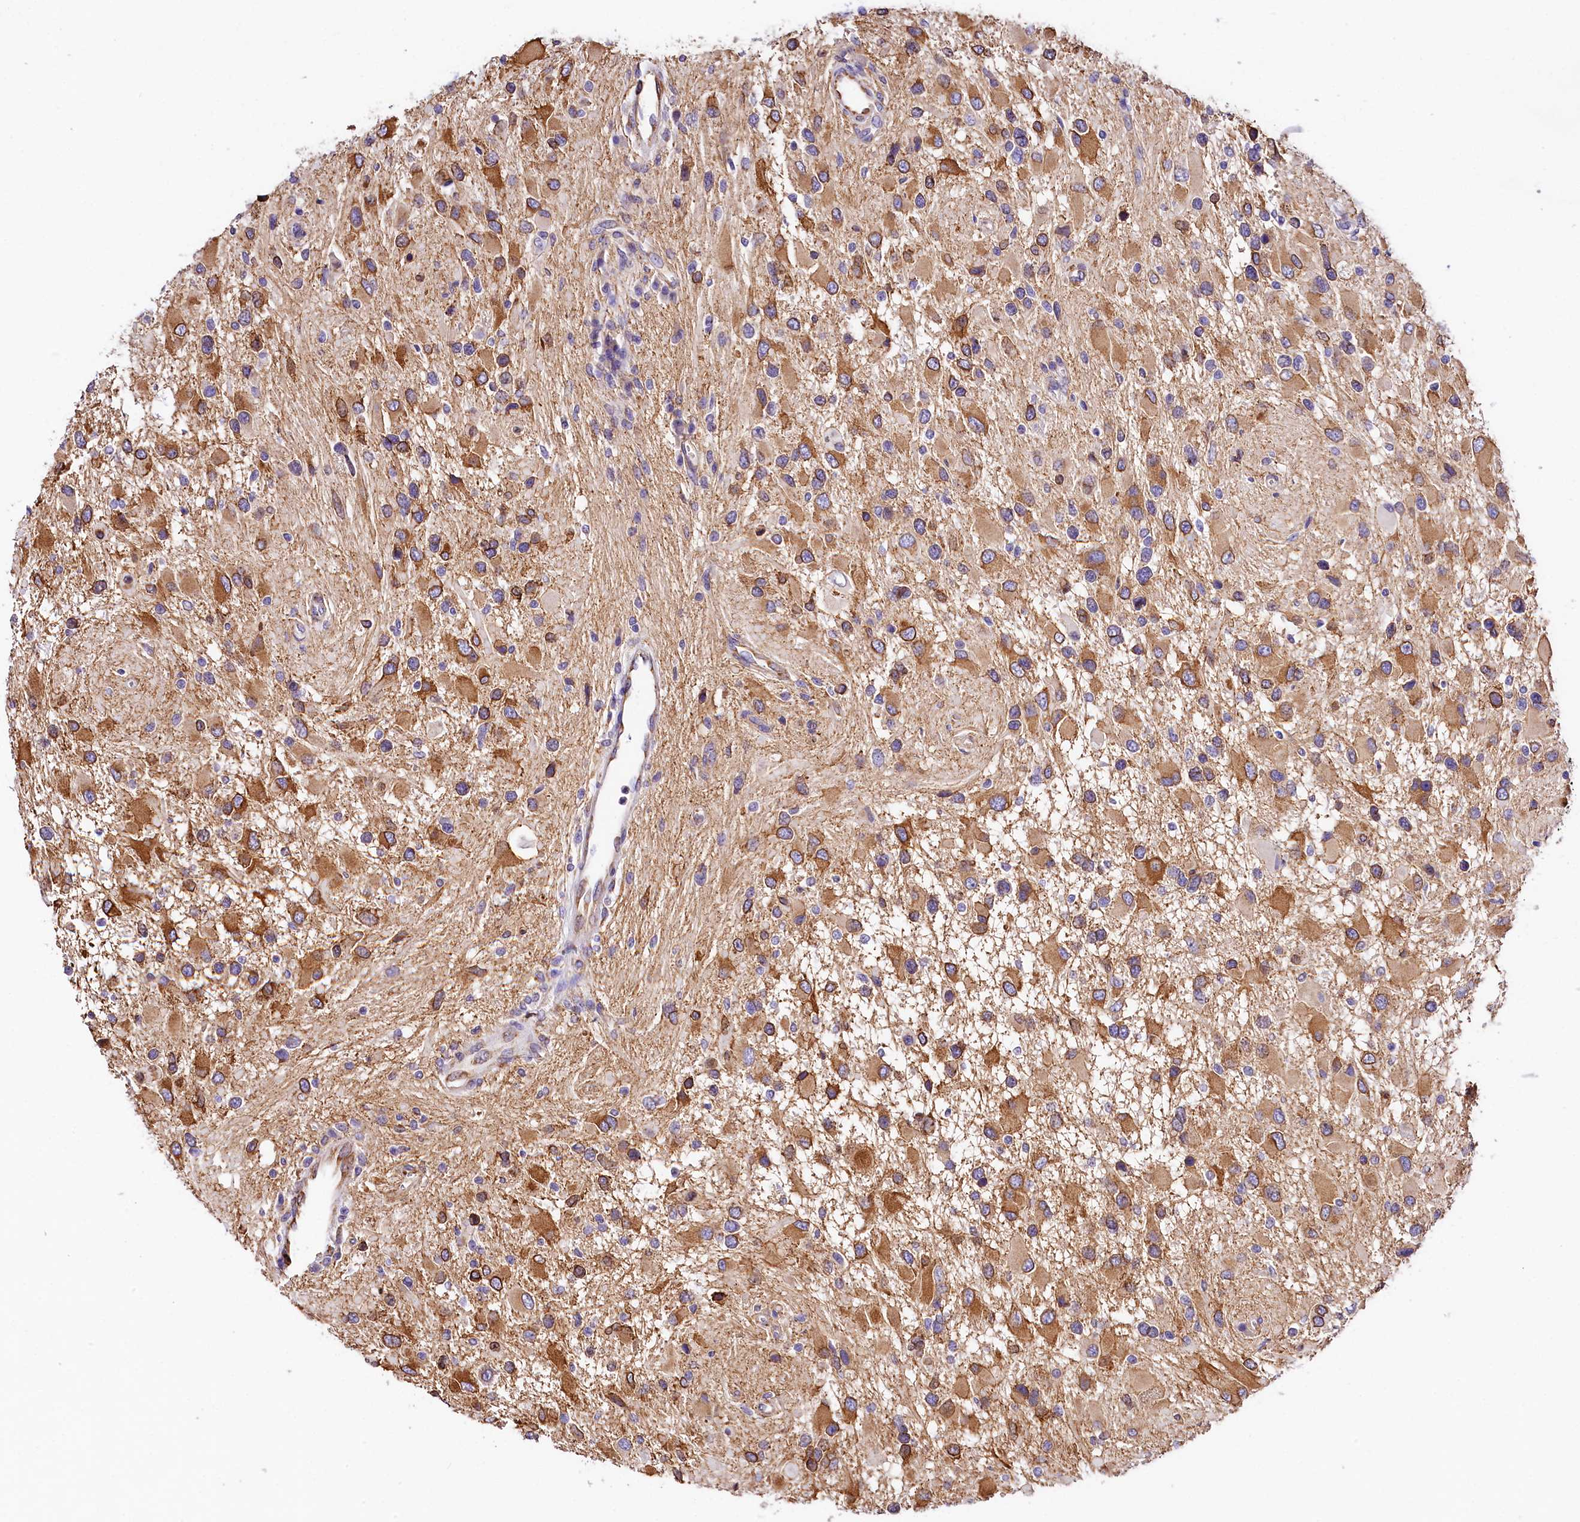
{"staining": {"intensity": "moderate", "quantity": "25%-75%", "location": "cytoplasmic/membranous"}, "tissue": "glioma", "cell_type": "Tumor cells", "image_type": "cancer", "snomed": [{"axis": "morphology", "description": "Glioma, malignant, High grade"}, {"axis": "topography", "description": "Brain"}], "caption": "IHC image of glioma stained for a protein (brown), which reveals medium levels of moderate cytoplasmic/membranous positivity in about 25%-75% of tumor cells.", "gene": "ITGA1", "patient": {"sex": "male", "age": 53}}